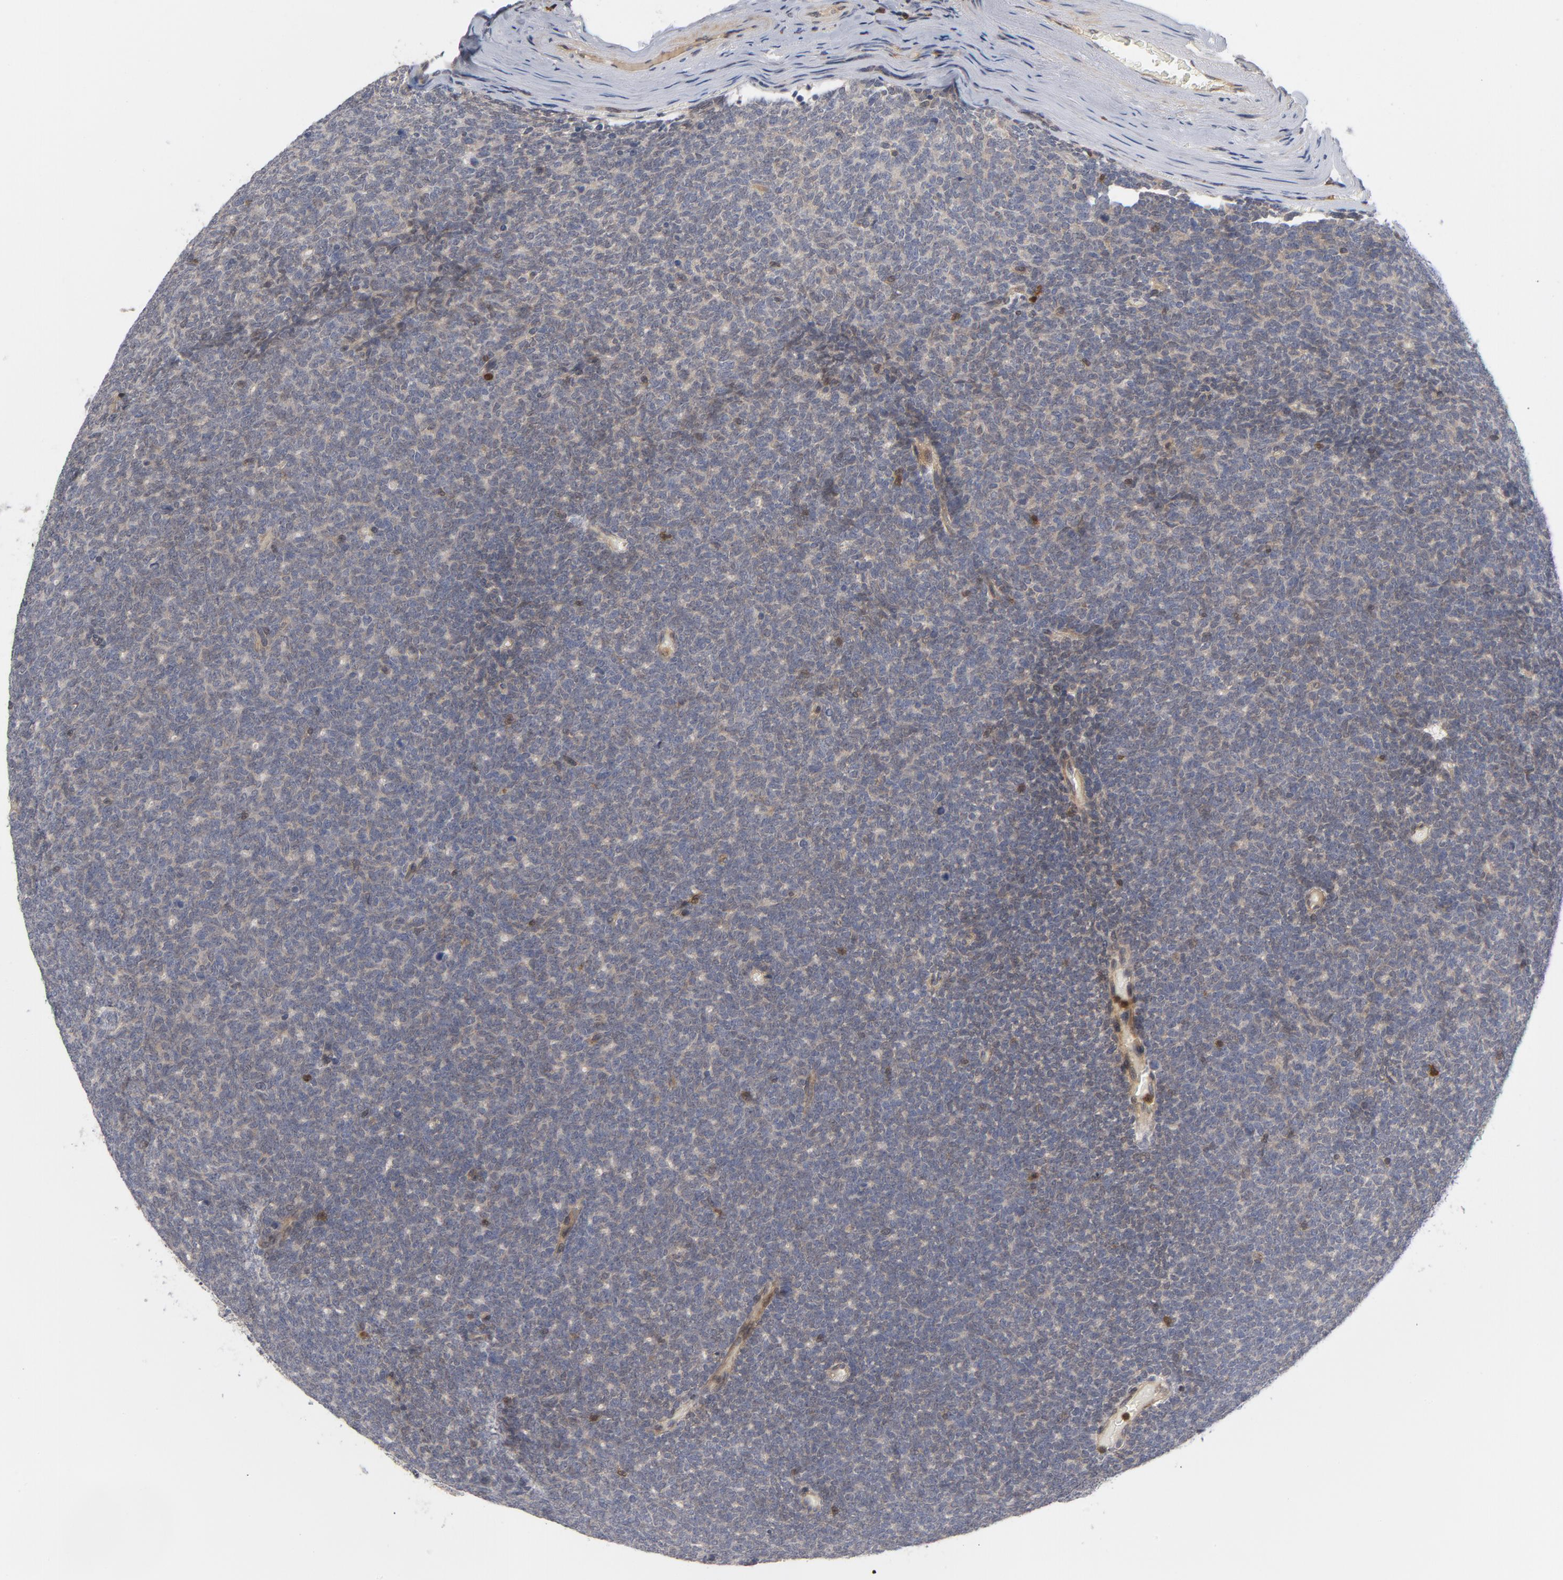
{"staining": {"intensity": "negative", "quantity": "none", "location": "none"}, "tissue": "renal cancer", "cell_type": "Tumor cells", "image_type": "cancer", "snomed": [{"axis": "morphology", "description": "Neoplasm, malignant, NOS"}, {"axis": "topography", "description": "Kidney"}], "caption": "DAB immunohistochemical staining of renal malignant neoplasm displays no significant staining in tumor cells. Brightfield microscopy of IHC stained with DAB (brown) and hematoxylin (blue), captured at high magnification.", "gene": "TRADD", "patient": {"sex": "male", "age": 28}}